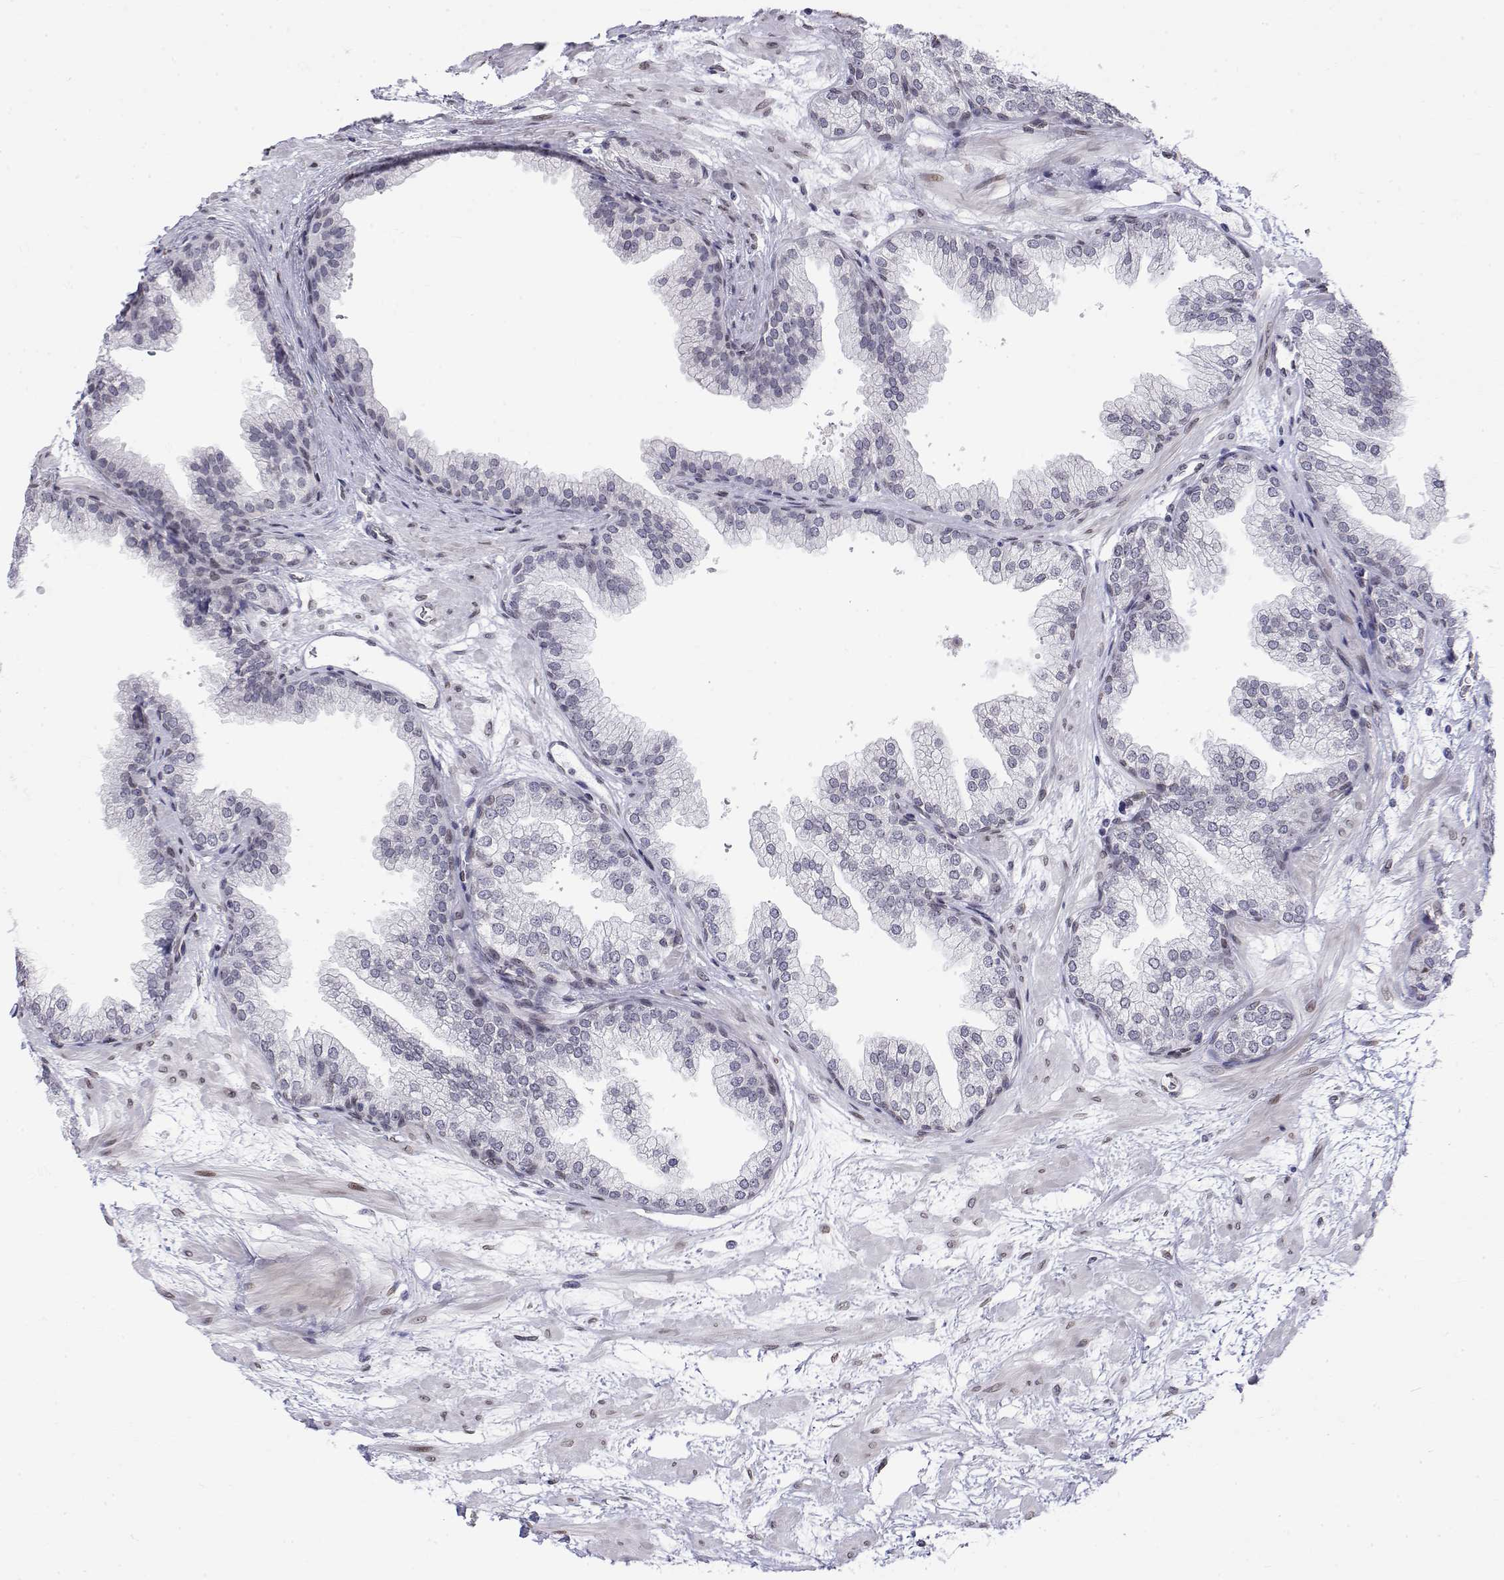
{"staining": {"intensity": "negative", "quantity": "none", "location": "none"}, "tissue": "prostate", "cell_type": "Glandular cells", "image_type": "normal", "snomed": [{"axis": "morphology", "description": "Normal tissue, NOS"}, {"axis": "topography", "description": "Prostate"}], "caption": "Prostate stained for a protein using IHC exhibits no expression glandular cells.", "gene": "ZNF532", "patient": {"sex": "male", "age": 37}}